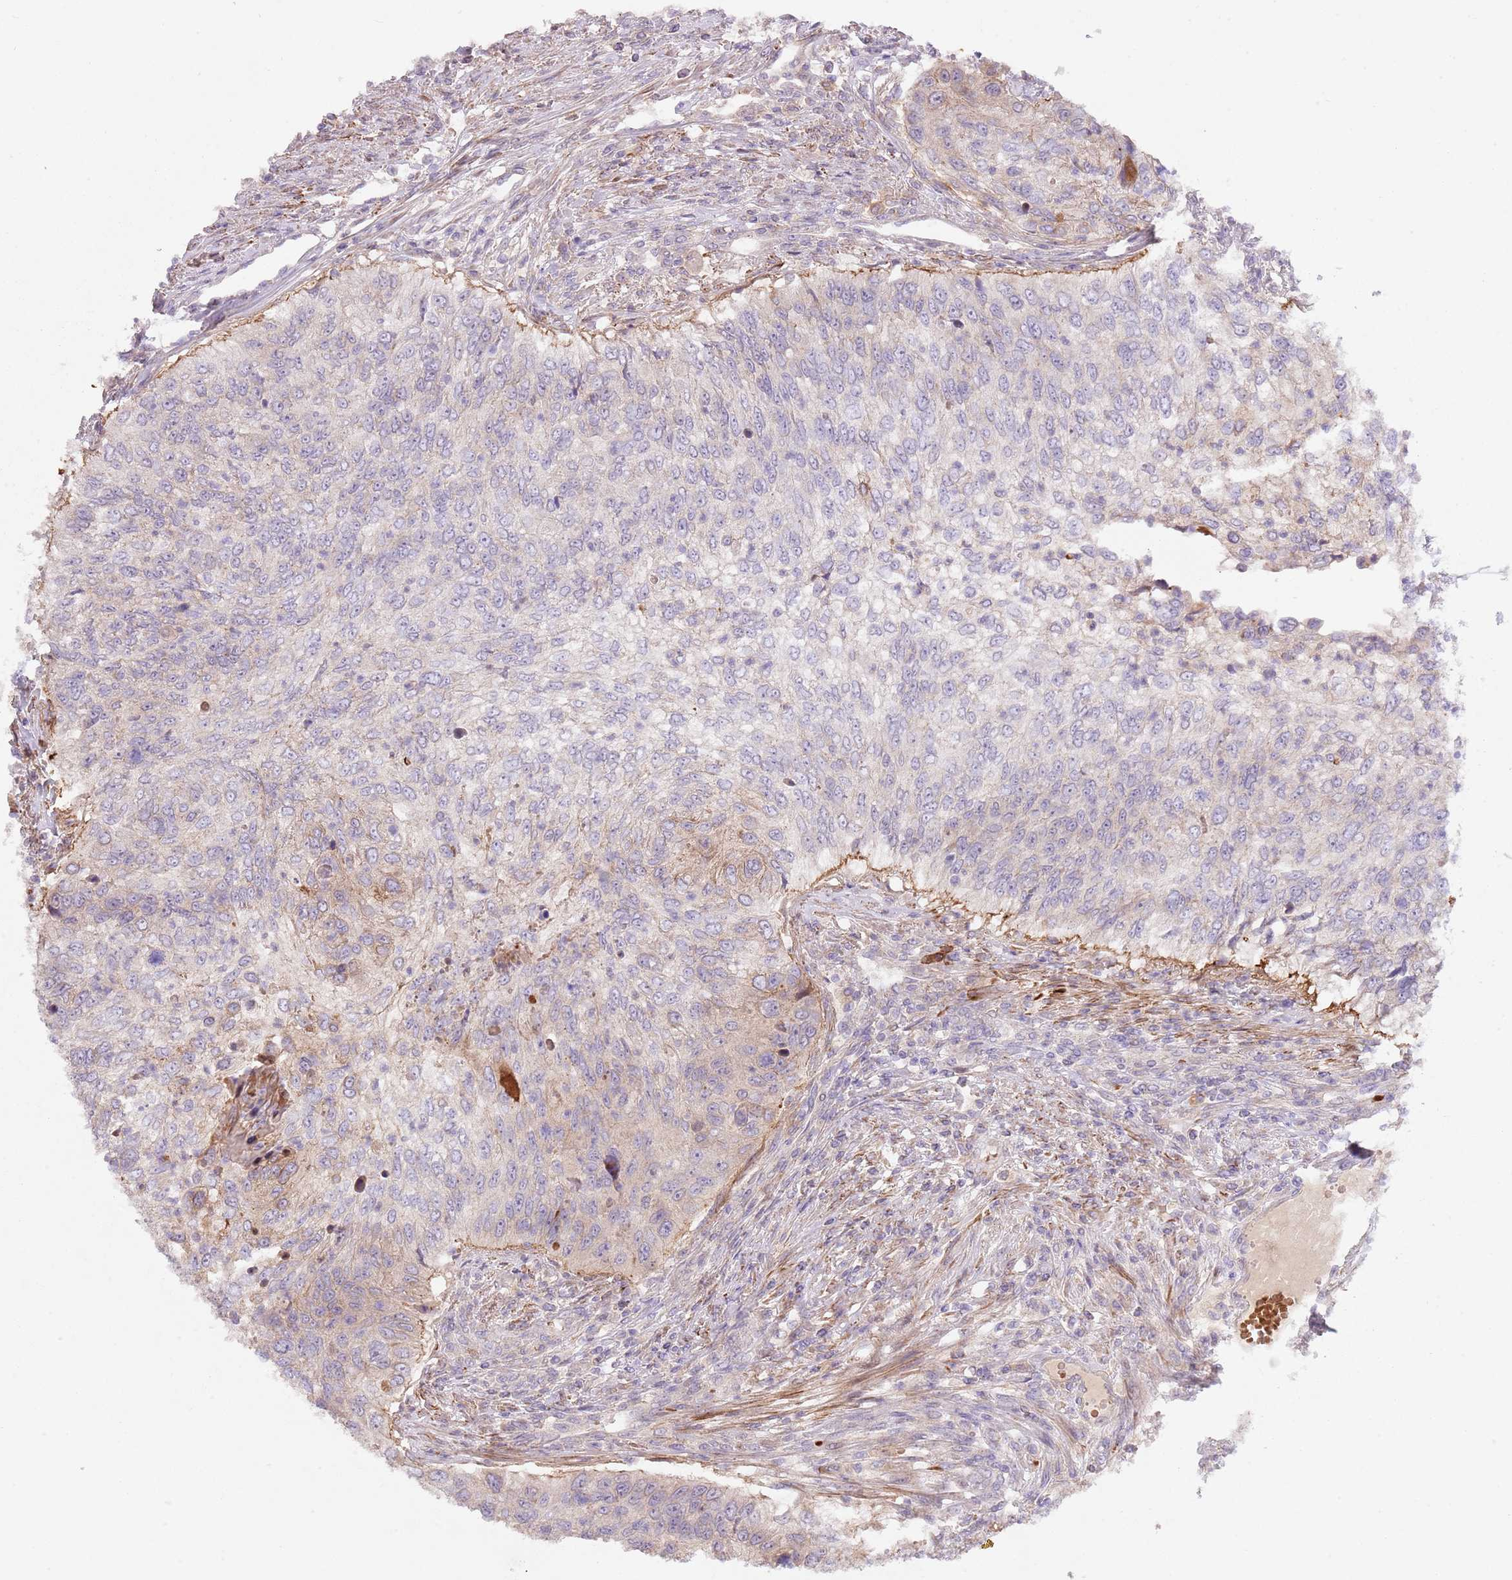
{"staining": {"intensity": "weak", "quantity": "<25%", "location": "cytoplasmic/membranous"}, "tissue": "urothelial cancer", "cell_type": "Tumor cells", "image_type": "cancer", "snomed": [{"axis": "morphology", "description": "Urothelial carcinoma, High grade"}, {"axis": "topography", "description": "Urinary bladder"}], "caption": "An IHC micrograph of urothelial cancer is shown. There is no staining in tumor cells of urothelial cancer.", "gene": "TINAGL1", "patient": {"sex": "female", "age": 60}}